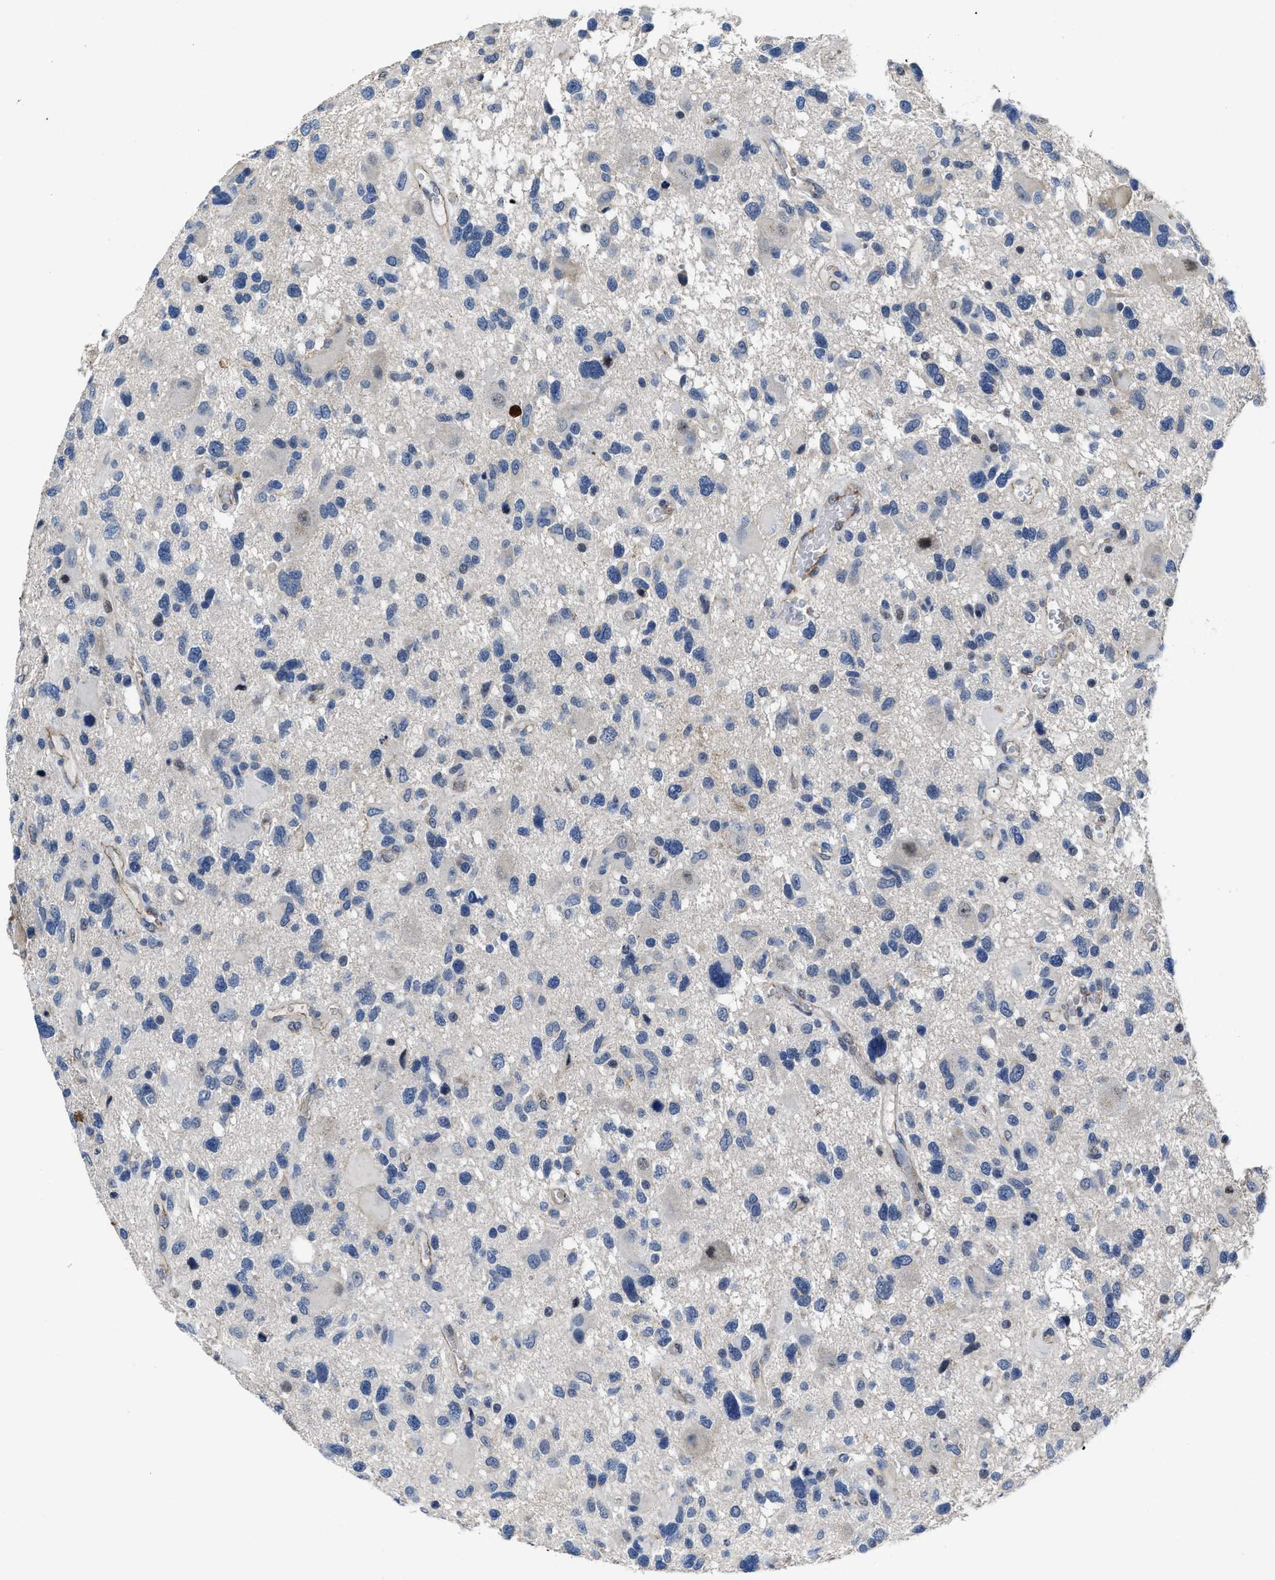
{"staining": {"intensity": "negative", "quantity": "none", "location": "none"}, "tissue": "glioma", "cell_type": "Tumor cells", "image_type": "cancer", "snomed": [{"axis": "morphology", "description": "Glioma, malignant, High grade"}, {"axis": "topography", "description": "Brain"}], "caption": "The histopathology image shows no staining of tumor cells in glioma.", "gene": "GHITM", "patient": {"sex": "male", "age": 33}}